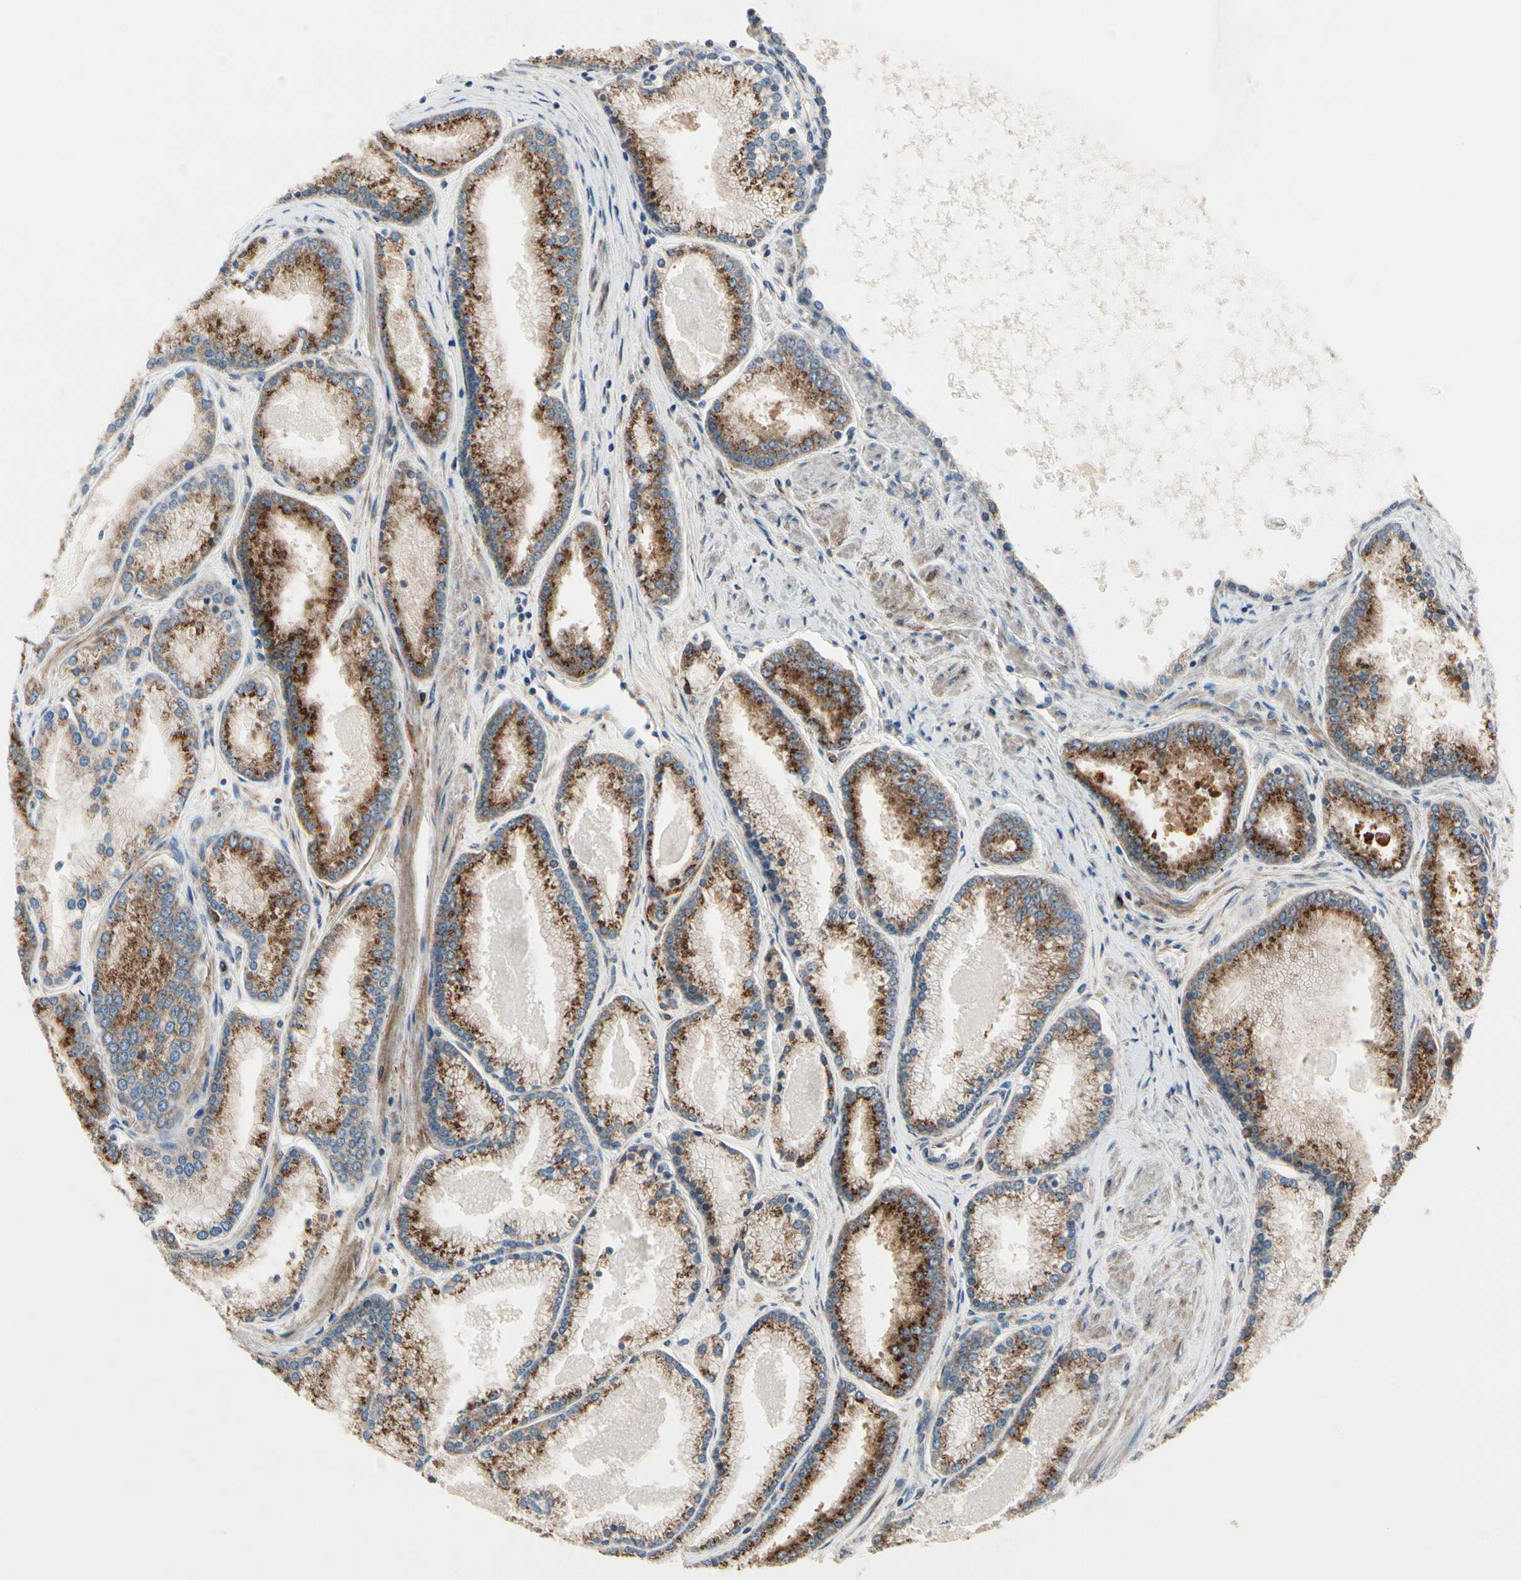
{"staining": {"intensity": "strong", "quantity": ">75%", "location": "cytoplasmic/membranous"}, "tissue": "prostate cancer", "cell_type": "Tumor cells", "image_type": "cancer", "snomed": [{"axis": "morphology", "description": "Adenocarcinoma, High grade"}, {"axis": "topography", "description": "Prostate"}], "caption": "Immunohistochemical staining of adenocarcinoma (high-grade) (prostate) reveals strong cytoplasmic/membranous protein positivity in approximately >75% of tumor cells. (brown staining indicates protein expression, while blue staining denotes nuclei).", "gene": "CGREF1", "patient": {"sex": "male", "age": 61}}